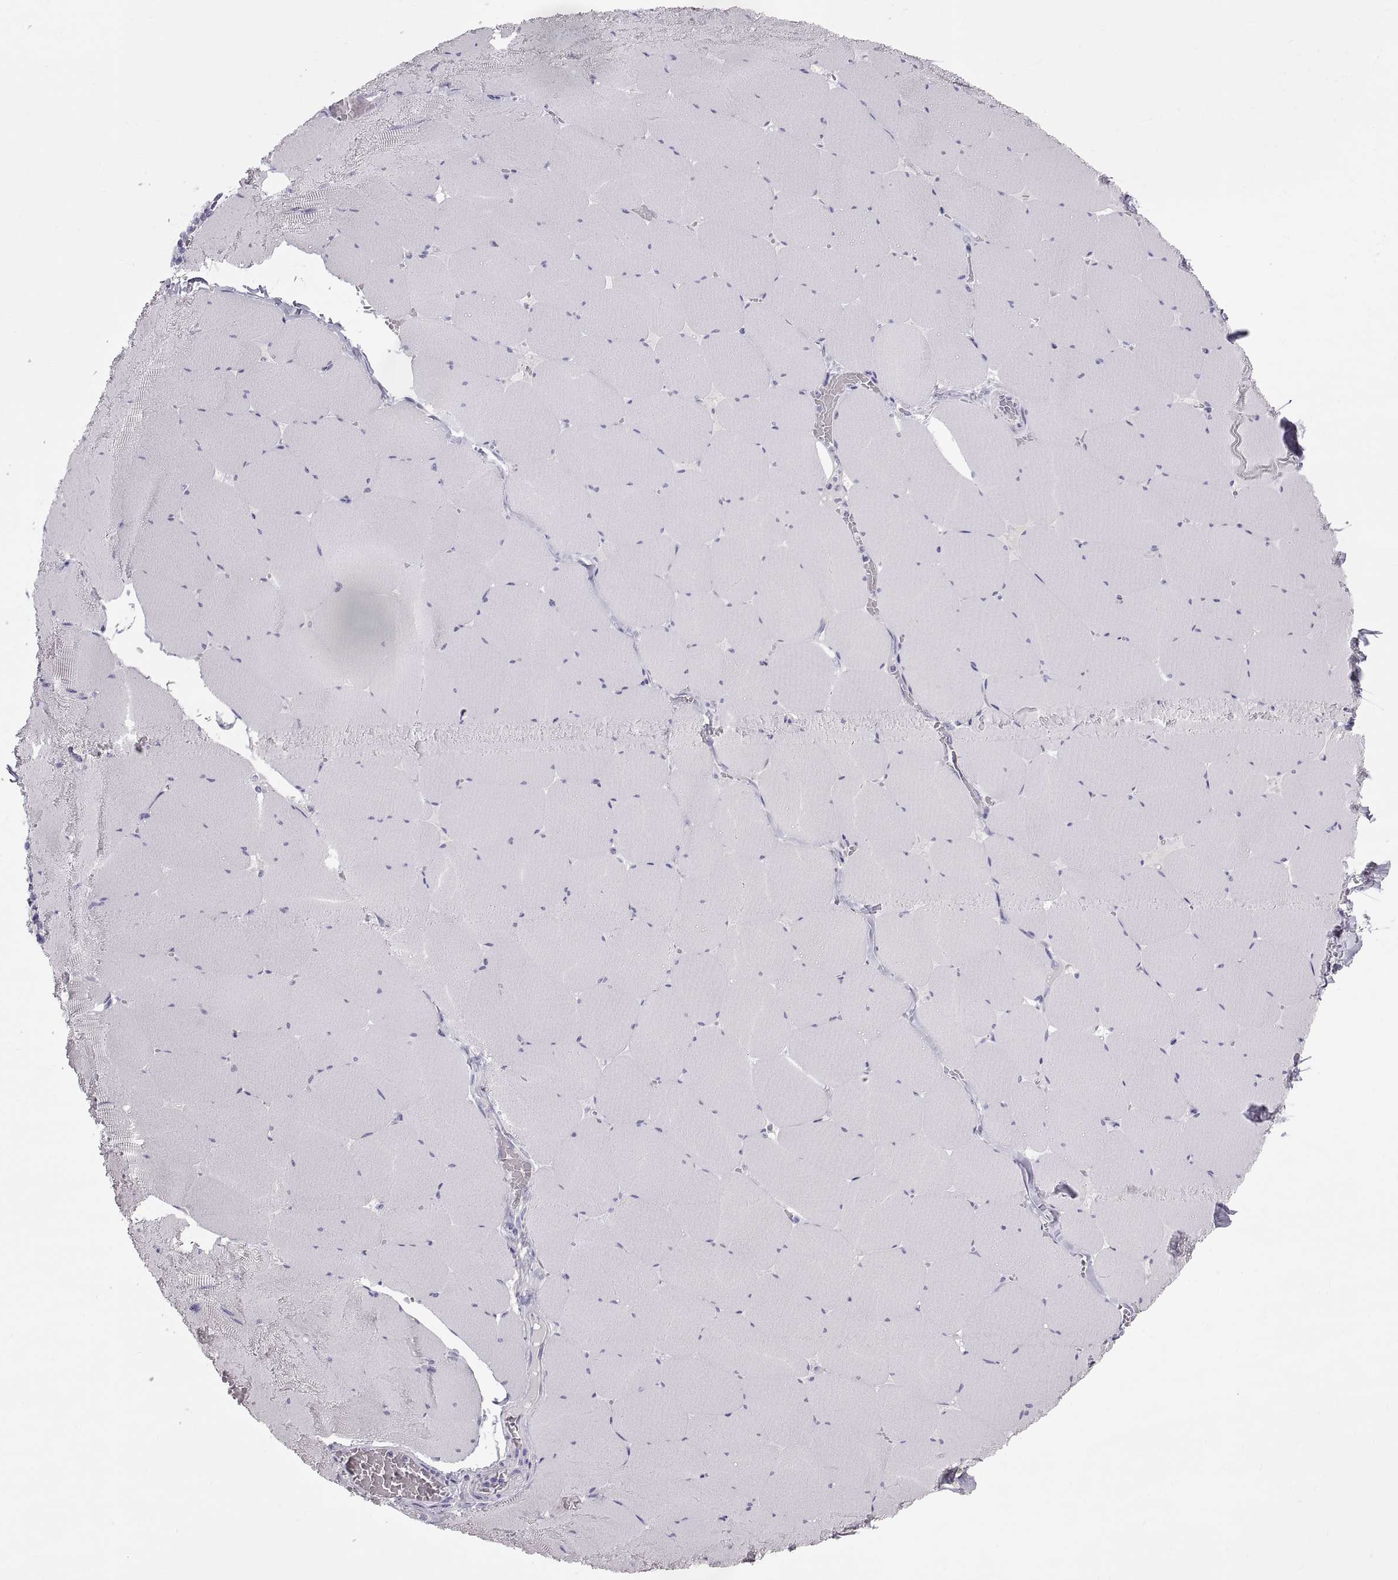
{"staining": {"intensity": "negative", "quantity": "none", "location": "none"}, "tissue": "skeletal muscle", "cell_type": "Myocytes", "image_type": "normal", "snomed": [{"axis": "morphology", "description": "Normal tissue, NOS"}, {"axis": "morphology", "description": "Malignant melanoma, Metastatic site"}, {"axis": "topography", "description": "Skeletal muscle"}], "caption": "IHC histopathology image of benign skeletal muscle: skeletal muscle stained with DAB displays no significant protein positivity in myocytes.", "gene": "WFDC8", "patient": {"sex": "male", "age": 50}}